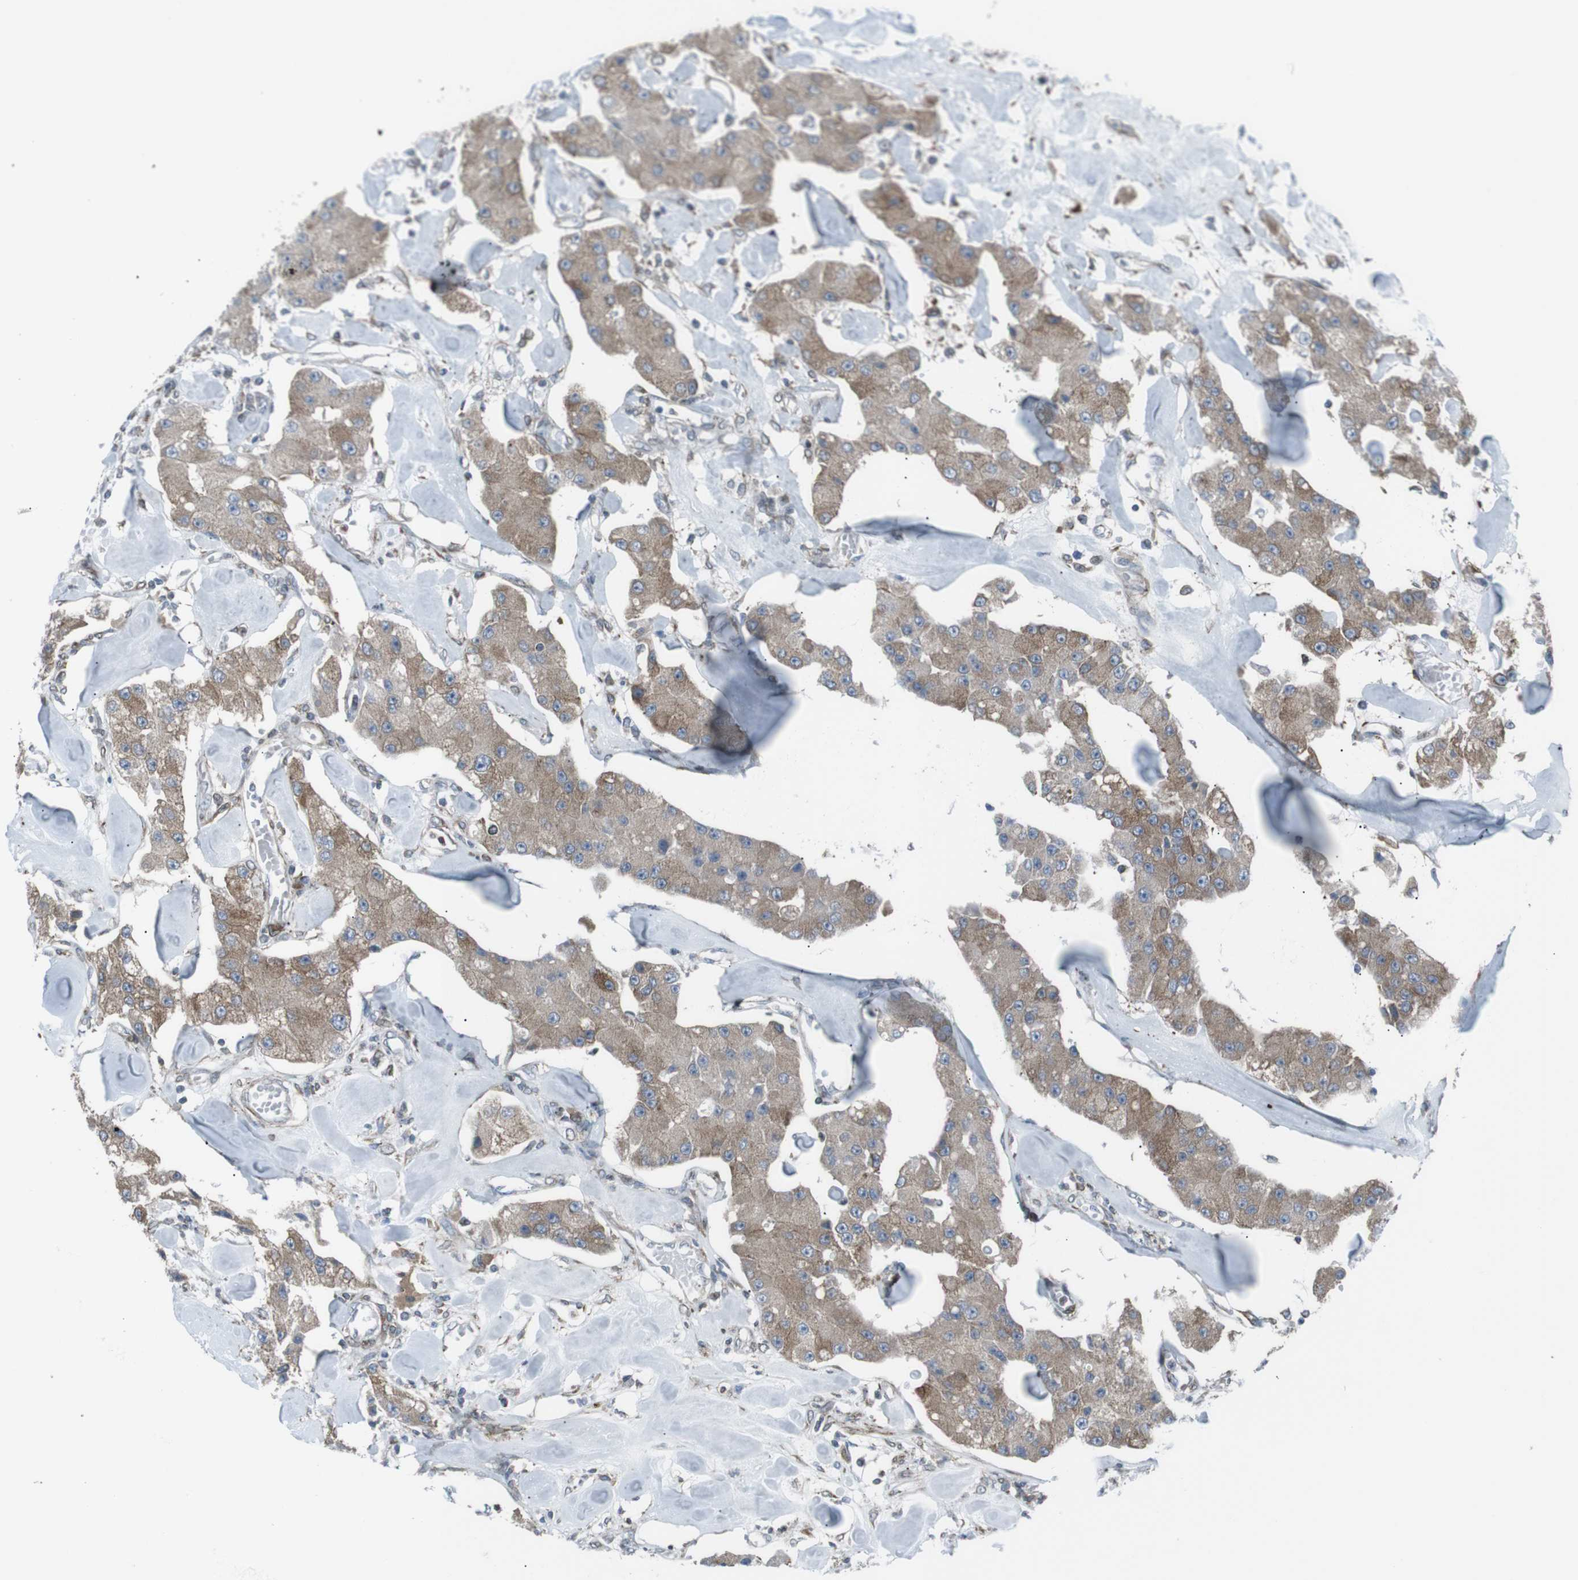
{"staining": {"intensity": "moderate", "quantity": ">75%", "location": "cytoplasmic/membranous"}, "tissue": "carcinoid", "cell_type": "Tumor cells", "image_type": "cancer", "snomed": [{"axis": "morphology", "description": "Carcinoid, malignant, NOS"}, {"axis": "topography", "description": "Pancreas"}], "caption": "High-power microscopy captured an immunohistochemistry (IHC) micrograph of malignant carcinoid, revealing moderate cytoplasmic/membranous positivity in about >75% of tumor cells.", "gene": "LNPK", "patient": {"sex": "male", "age": 41}}